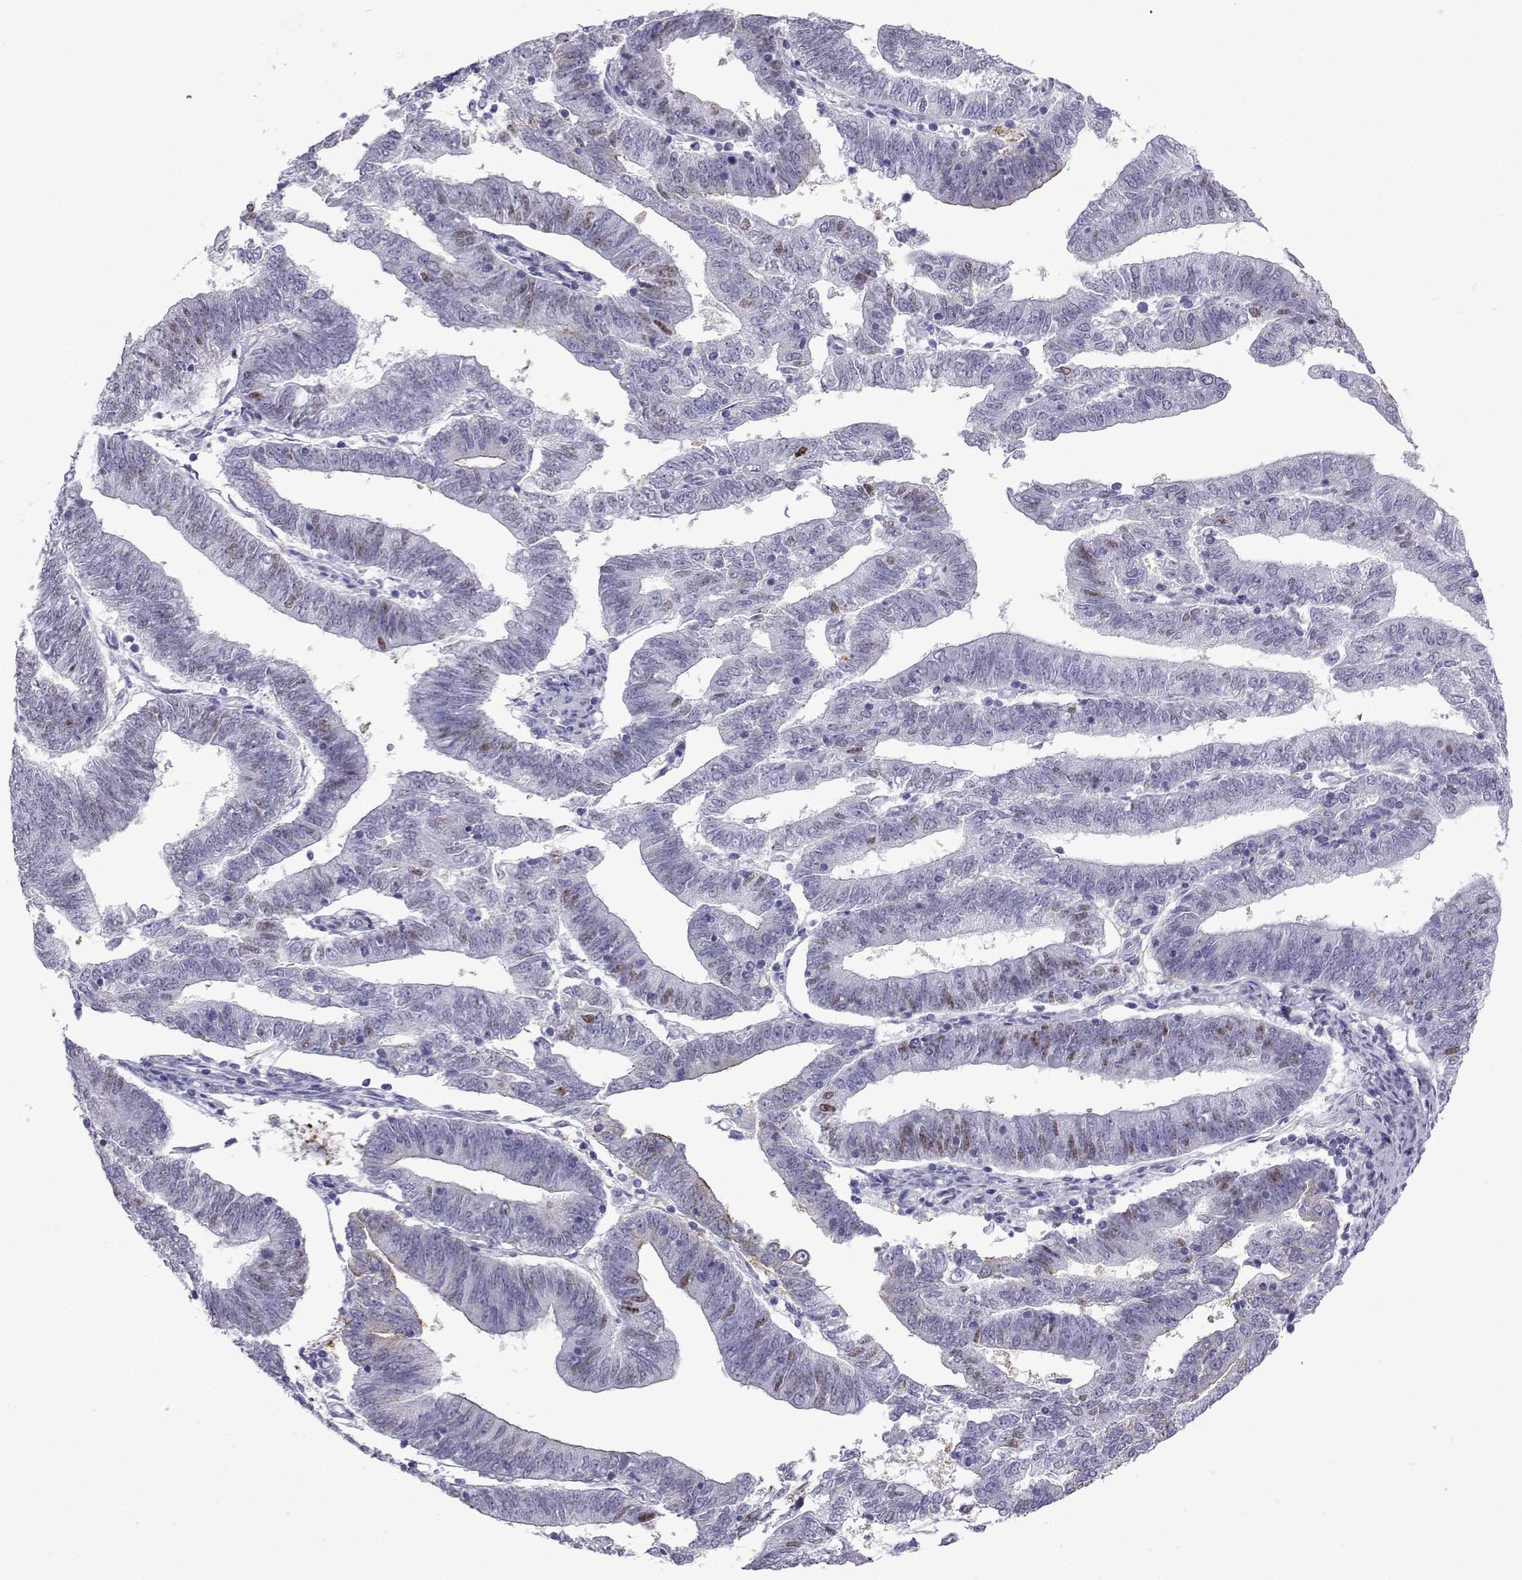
{"staining": {"intensity": "moderate", "quantity": "<25%", "location": "cytoplasmic/membranous,nuclear"}, "tissue": "endometrial cancer", "cell_type": "Tumor cells", "image_type": "cancer", "snomed": [{"axis": "morphology", "description": "Adenocarcinoma, NOS"}, {"axis": "topography", "description": "Endometrium"}], "caption": "High-magnification brightfield microscopy of adenocarcinoma (endometrial) stained with DAB (brown) and counterstained with hematoxylin (blue). tumor cells exhibit moderate cytoplasmic/membranous and nuclear positivity is present in approximately<25% of cells. (DAB (3,3'-diaminobenzidine) IHC, brown staining for protein, blue staining for nuclei).", "gene": "COL22A1", "patient": {"sex": "female", "age": 82}}